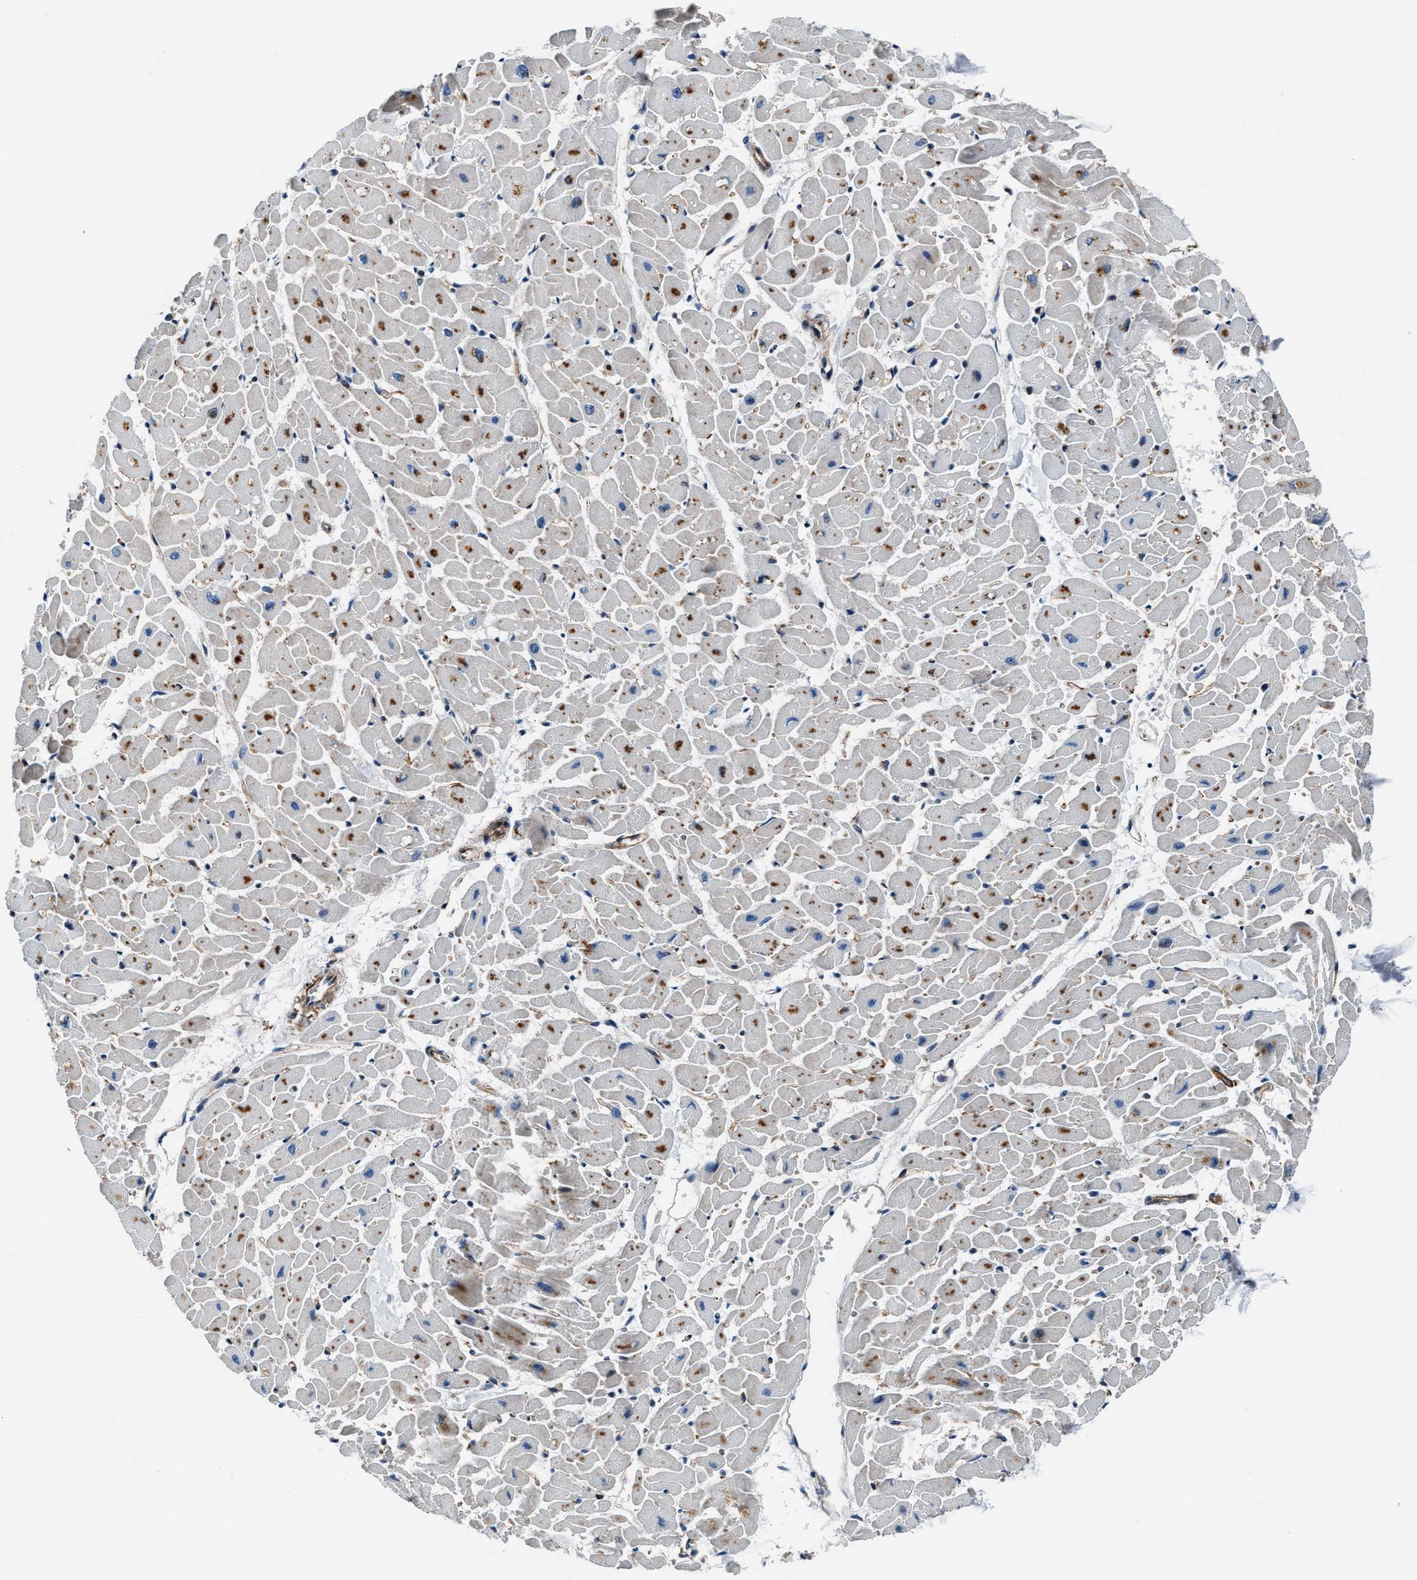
{"staining": {"intensity": "negative", "quantity": "none", "location": "none"}, "tissue": "heart muscle", "cell_type": "Cardiomyocytes", "image_type": "normal", "snomed": [{"axis": "morphology", "description": "Normal tissue, NOS"}, {"axis": "topography", "description": "Heart"}], "caption": "The micrograph exhibits no staining of cardiomyocytes in benign heart muscle. Brightfield microscopy of IHC stained with DAB (brown) and hematoxylin (blue), captured at high magnification.", "gene": "MPDZ", "patient": {"sex": "female", "age": 19}}